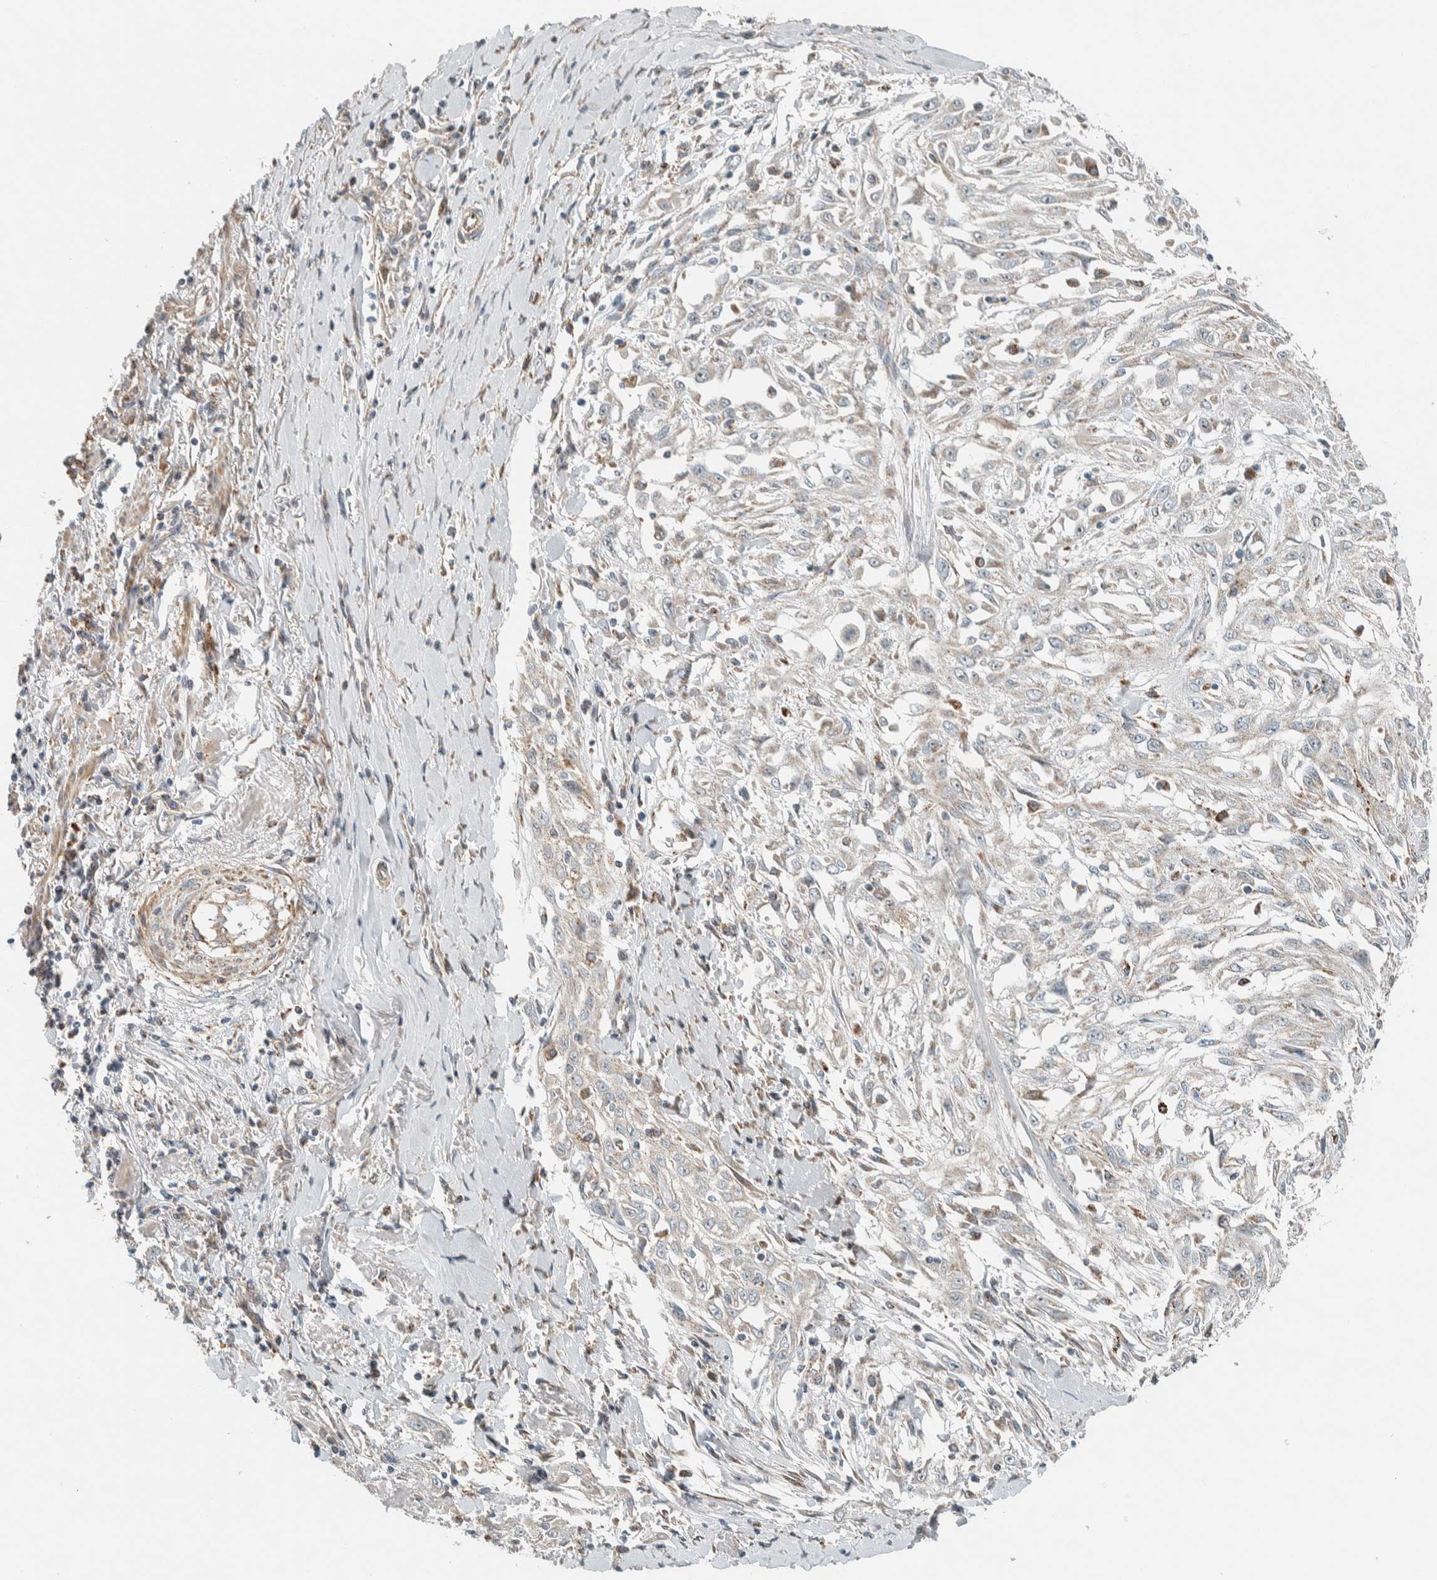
{"staining": {"intensity": "negative", "quantity": "none", "location": "none"}, "tissue": "skin cancer", "cell_type": "Tumor cells", "image_type": "cancer", "snomed": [{"axis": "morphology", "description": "Squamous cell carcinoma, NOS"}, {"axis": "morphology", "description": "Squamous cell carcinoma, metastatic, NOS"}, {"axis": "topography", "description": "Skin"}, {"axis": "topography", "description": "Lymph node"}], "caption": "The image demonstrates no significant staining in tumor cells of skin squamous cell carcinoma. The staining was performed using DAB (3,3'-diaminobenzidine) to visualize the protein expression in brown, while the nuclei were stained in blue with hematoxylin (Magnification: 20x).", "gene": "SLFN12L", "patient": {"sex": "male", "age": 75}}